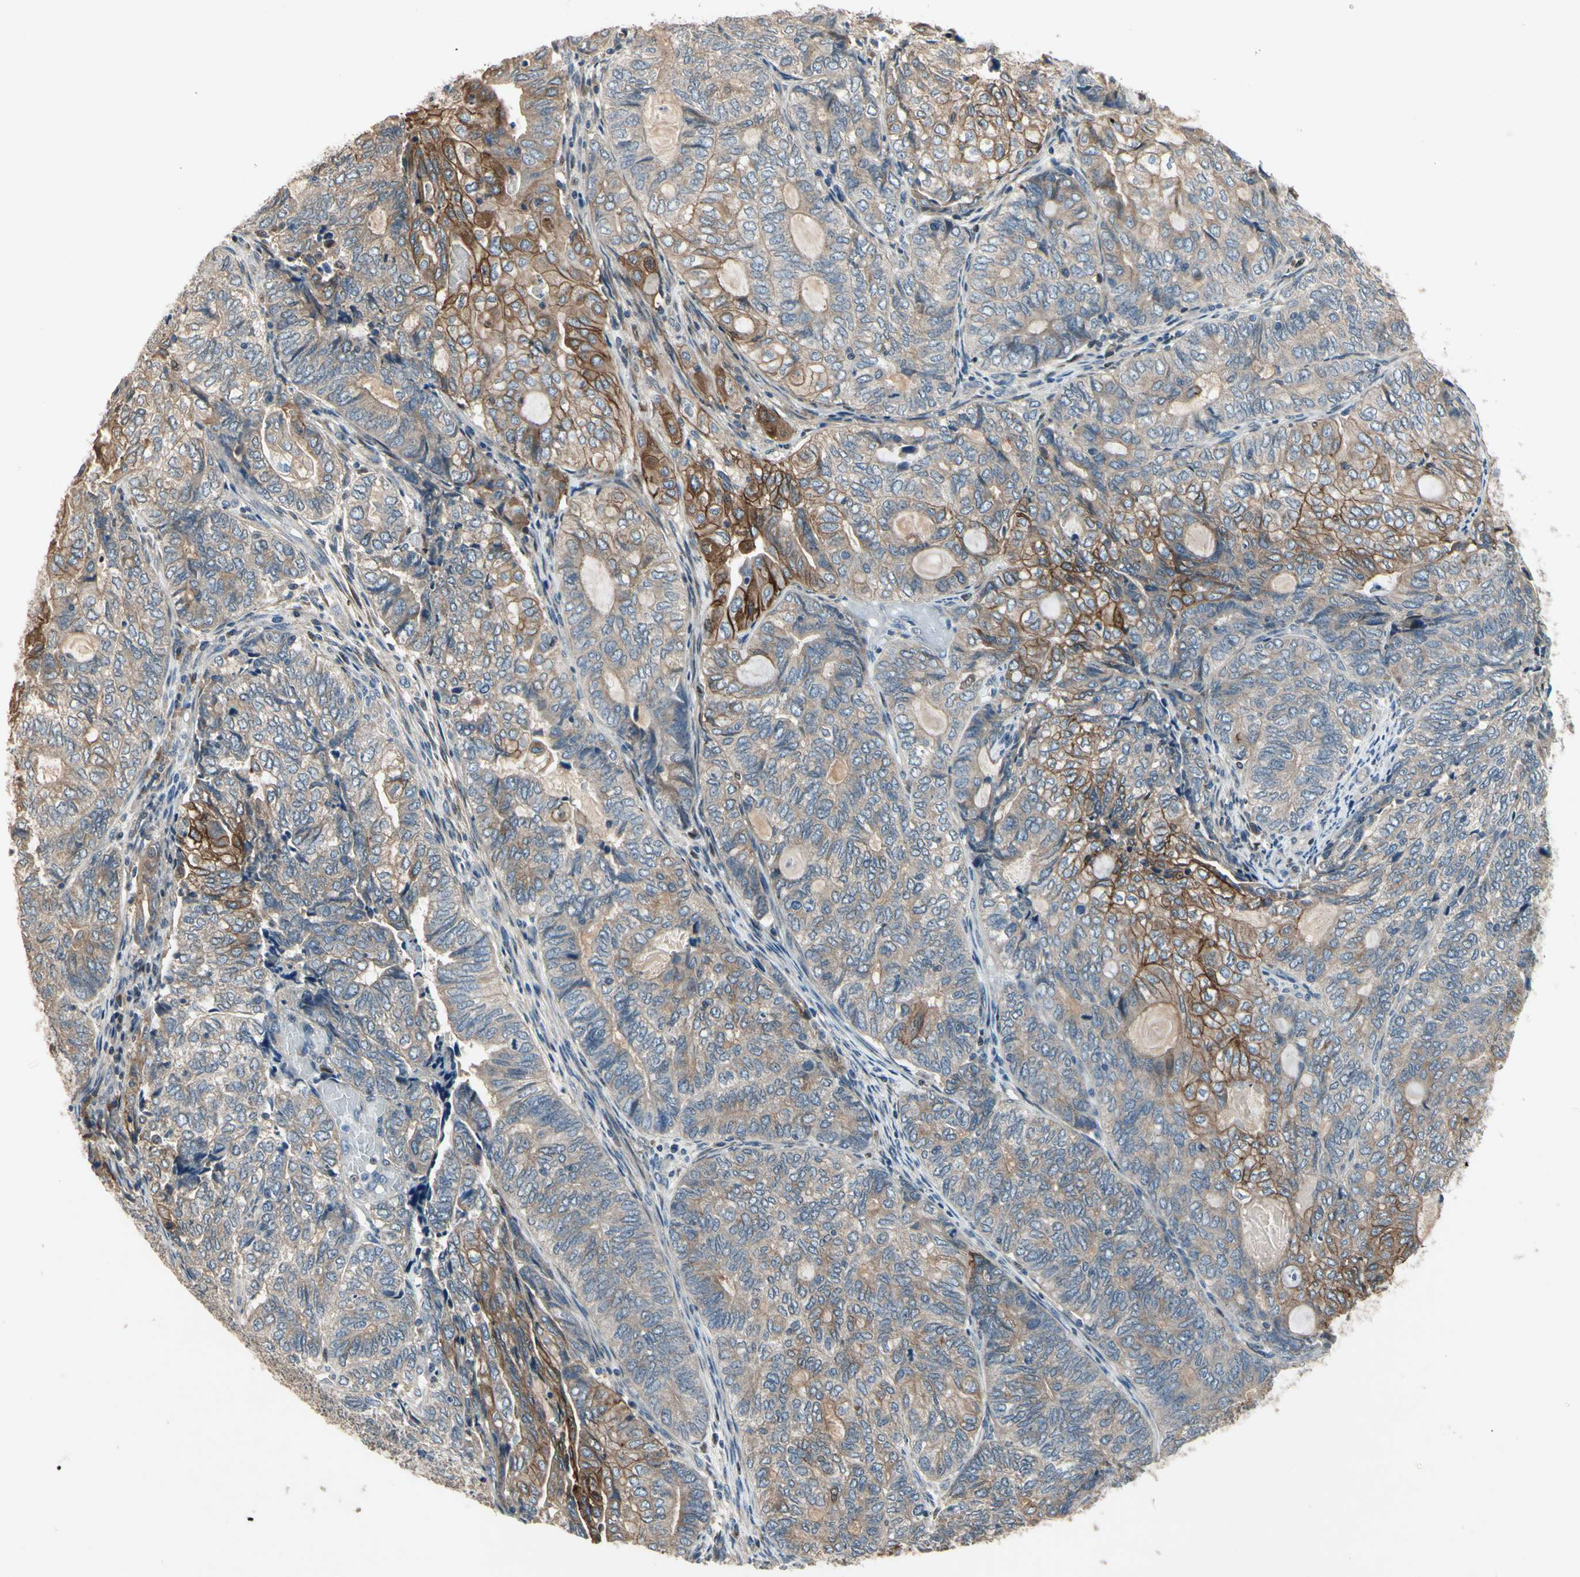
{"staining": {"intensity": "strong", "quantity": "<25%", "location": "cytoplasmic/membranous"}, "tissue": "endometrial cancer", "cell_type": "Tumor cells", "image_type": "cancer", "snomed": [{"axis": "morphology", "description": "Adenocarcinoma, NOS"}, {"axis": "topography", "description": "Uterus"}, {"axis": "topography", "description": "Endometrium"}], "caption": "The photomicrograph demonstrates staining of endometrial adenocarcinoma, revealing strong cytoplasmic/membranous protein expression (brown color) within tumor cells.", "gene": "CGREF1", "patient": {"sex": "female", "age": 70}}